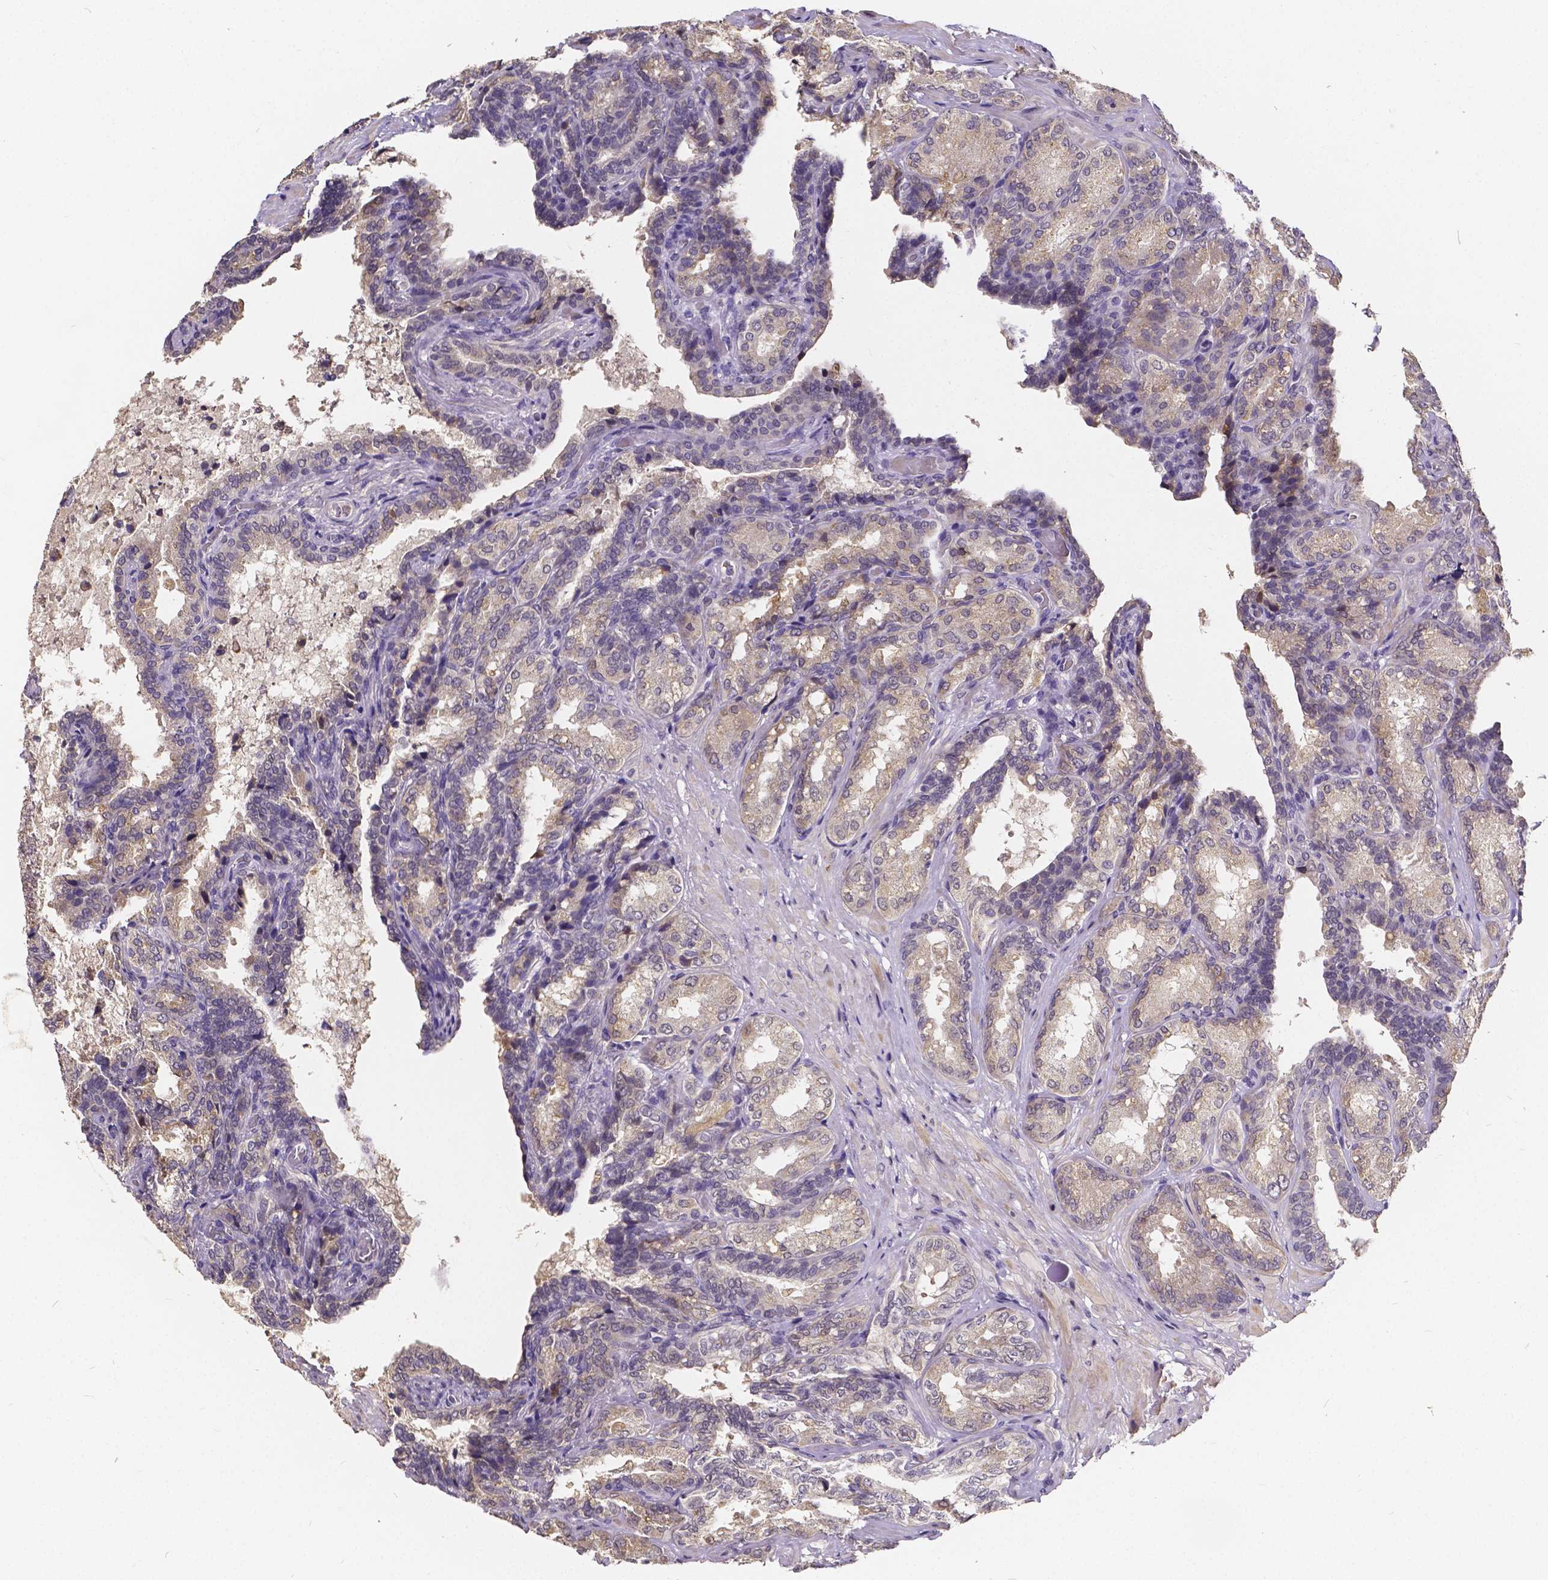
{"staining": {"intensity": "weak", "quantity": "<25%", "location": "cytoplasmic/membranous"}, "tissue": "seminal vesicle", "cell_type": "Glandular cells", "image_type": "normal", "snomed": [{"axis": "morphology", "description": "Normal tissue, NOS"}, {"axis": "topography", "description": "Seminal veicle"}], "caption": "Glandular cells show no significant expression in normal seminal vesicle.", "gene": "CTNNA2", "patient": {"sex": "male", "age": 68}}